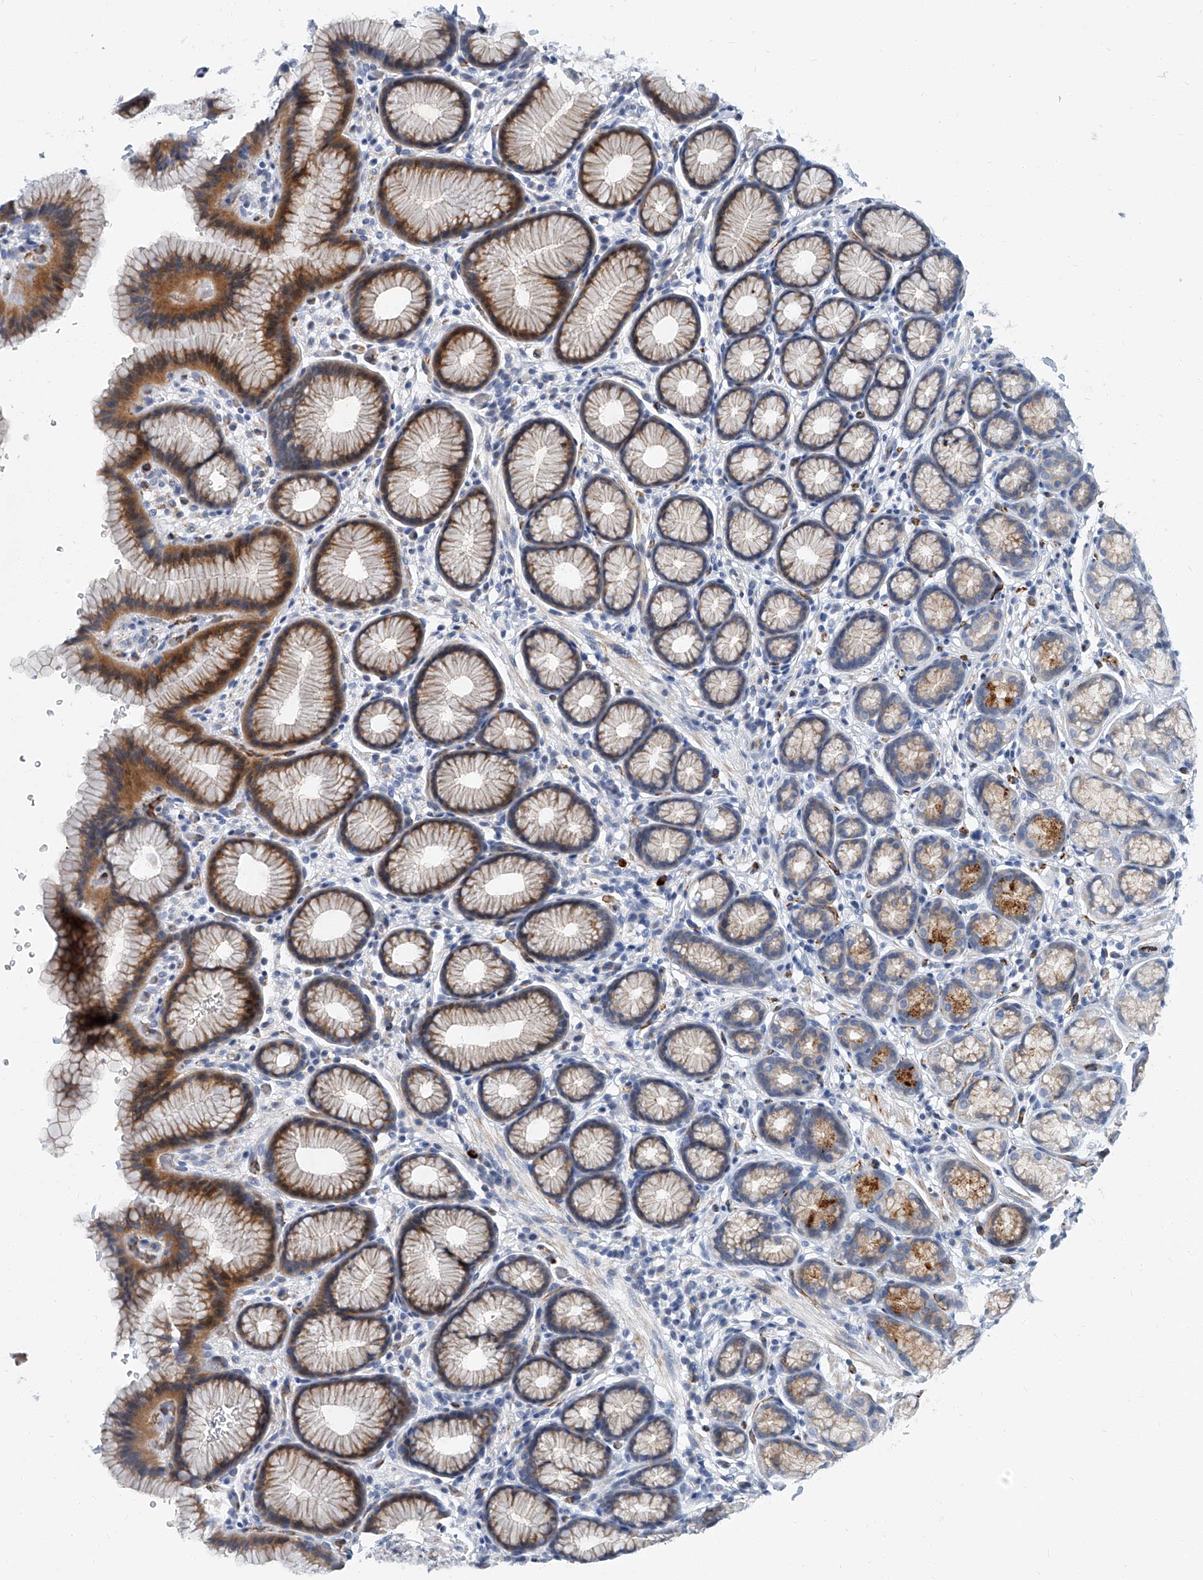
{"staining": {"intensity": "moderate", "quantity": "<25%", "location": "cytoplasmic/membranous"}, "tissue": "stomach", "cell_type": "Glandular cells", "image_type": "normal", "snomed": [{"axis": "morphology", "description": "Normal tissue, NOS"}, {"axis": "topography", "description": "Stomach"}], "caption": "An image of stomach stained for a protein shows moderate cytoplasmic/membranous brown staining in glandular cells. (Brightfield microscopy of DAB IHC at high magnification).", "gene": "KIRREL1", "patient": {"sex": "male", "age": 42}}